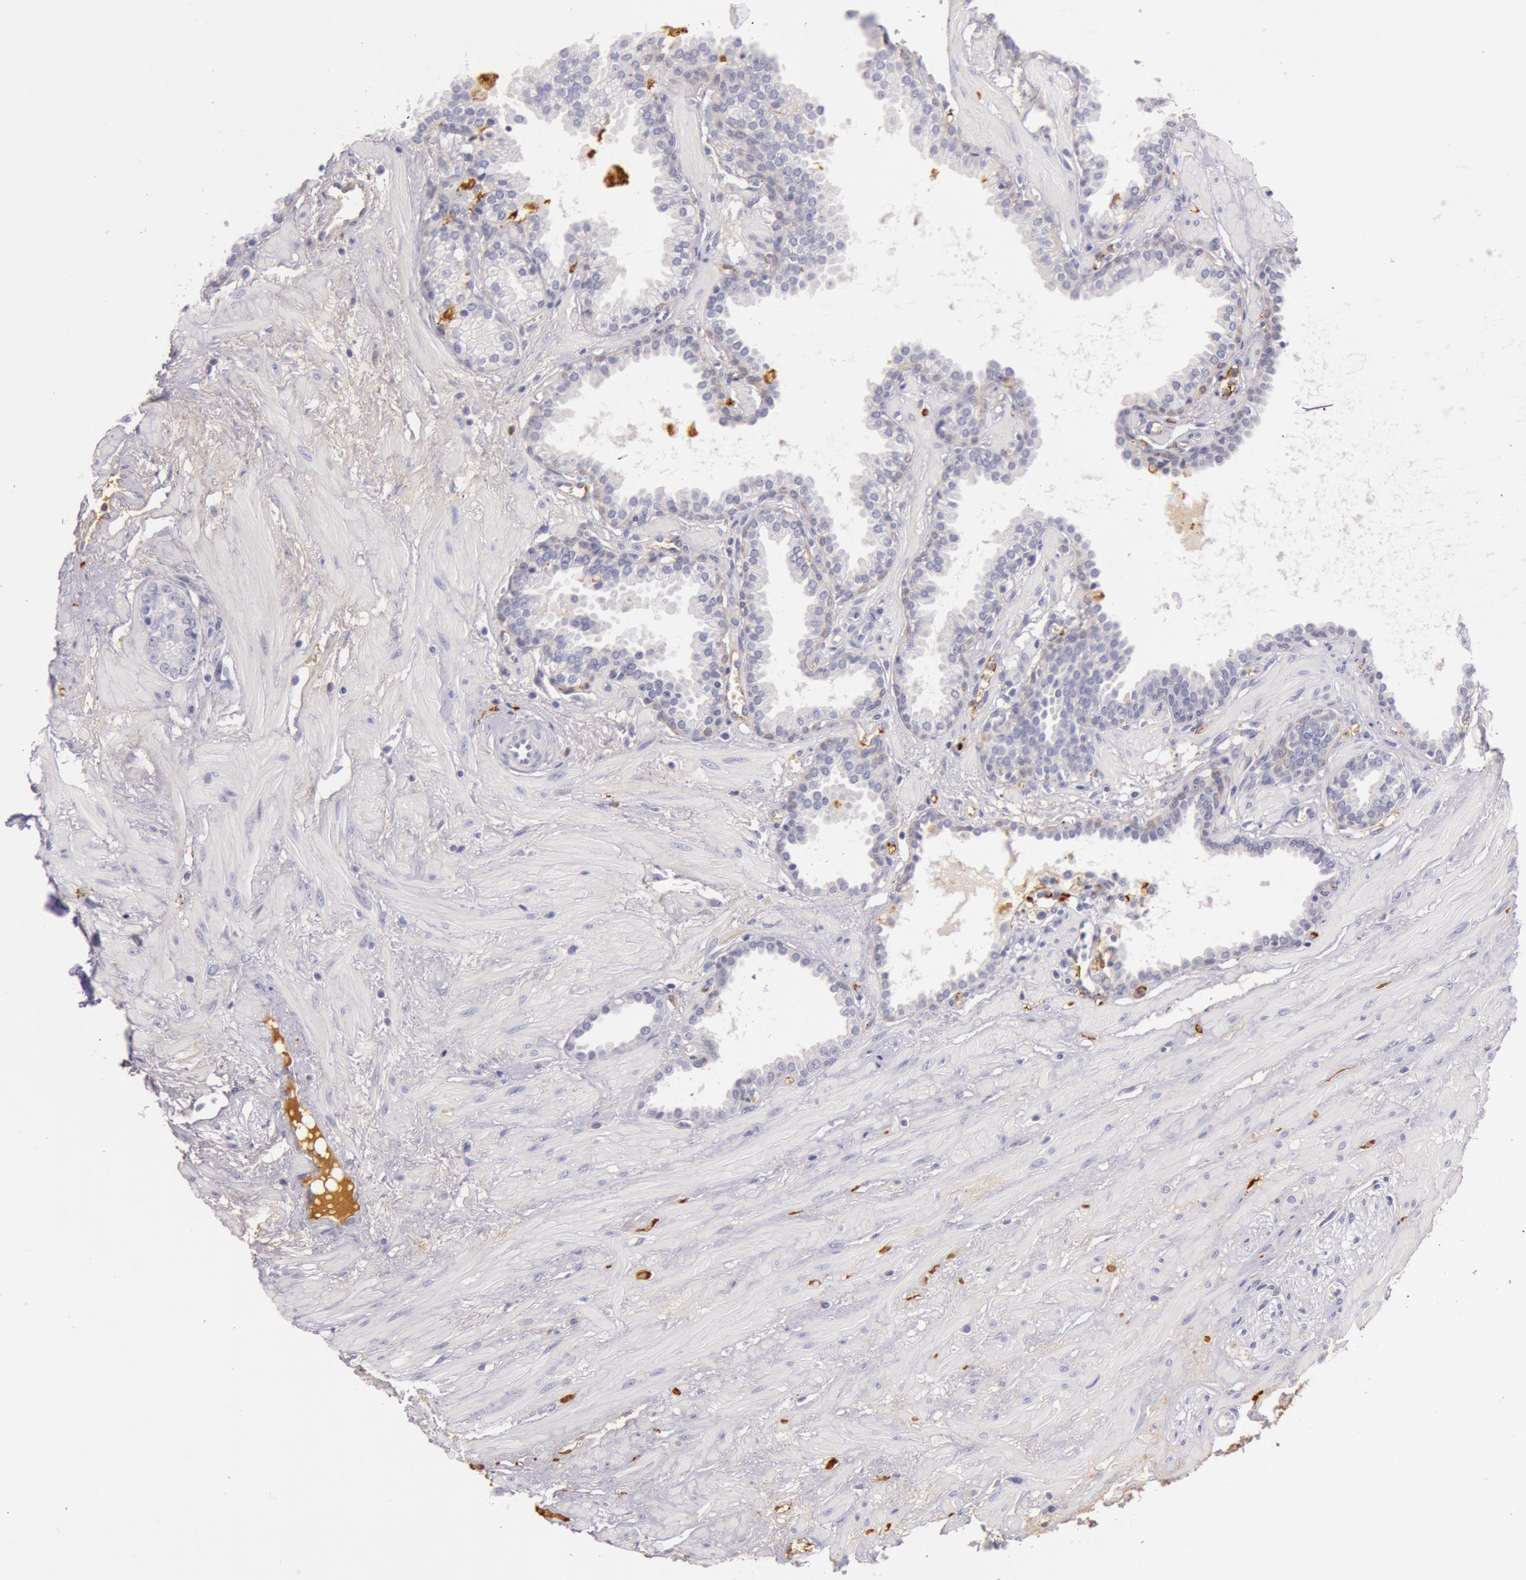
{"staining": {"intensity": "negative", "quantity": "none", "location": "none"}, "tissue": "prostate", "cell_type": "Glandular cells", "image_type": "normal", "snomed": [{"axis": "morphology", "description": "Normal tissue, NOS"}, {"axis": "topography", "description": "Prostate"}], "caption": "High magnification brightfield microscopy of benign prostate stained with DAB (3,3'-diaminobenzidine) (brown) and counterstained with hematoxylin (blue): glandular cells show no significant staining. (Stains: DAB (3,3'-diaminobenzidine) immunohistochemistry with hematoxylin counter stain, Microscopy: brightfield microscopy at high magnification).", "gene": "C4BPA", "patient": {"sex": "male", "age": 64}}